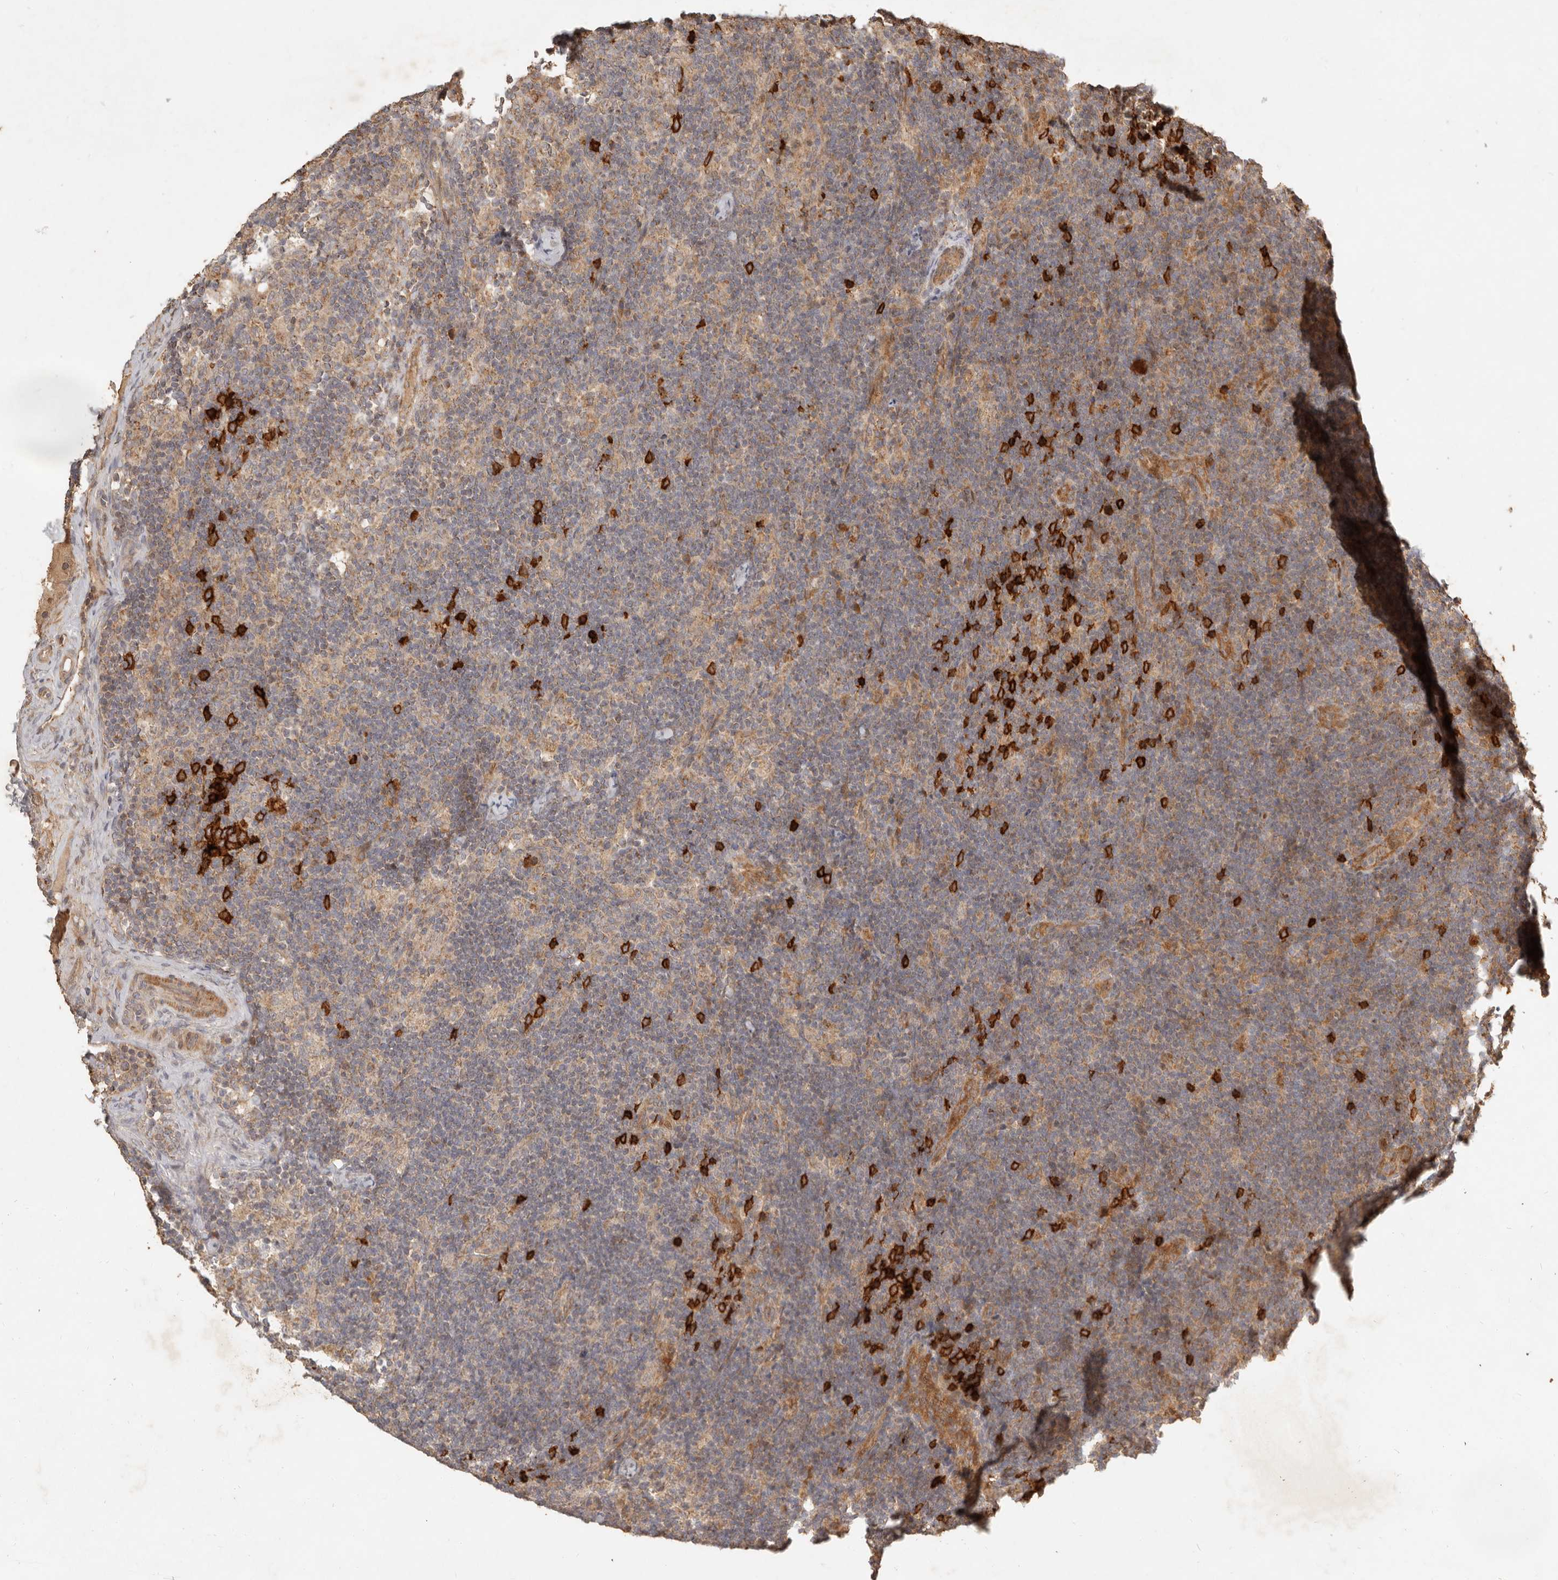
{"staining": {"intensity": "moderate", "quantity": ">75%", "location": "cytoplasmic/membranous"}, "tissue": "lymph node", "cell_type": "Germinal center cells", "image_type": "normal", "snomed": [{"axis": "morphology", "description": "Normal tissue, NOS"}, {"axis": "topography", "description": "Lymph node"}], "caption": "An image of lymph node stained for a protein shows moderate cytoplasmic/membranous brown staining in germinal center cells. The protein is shown in brown color, while the nuclei are stained blue.", "gene": "CLEC4C", "patient": {"sex": "female", "age": 22}}